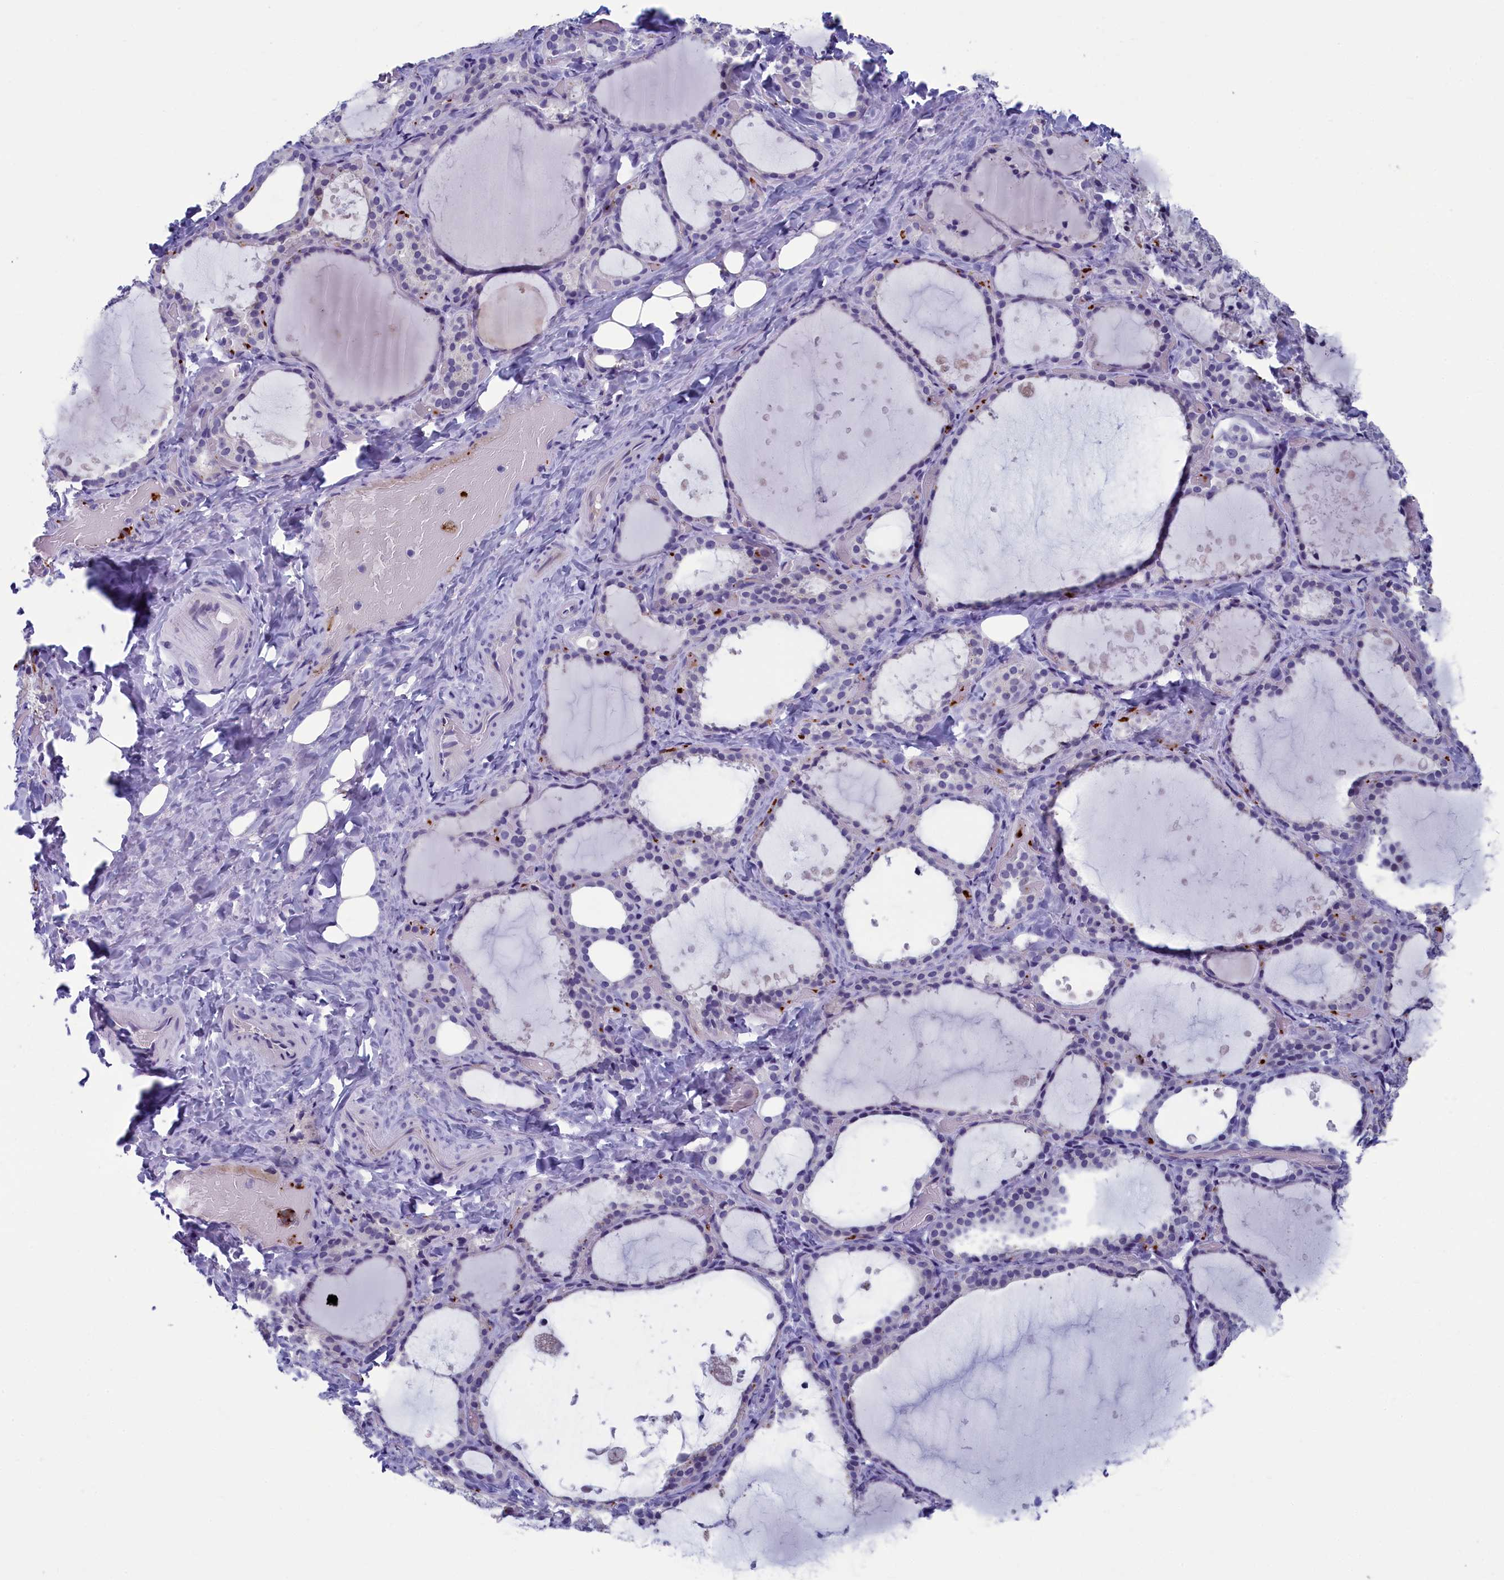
{"staining": {"intensity": "negative", "quantity": "none", "location": "none"}, "tissue": "thyroid gland", "cell_type": "Glandular cells", "image_type": "normal", "snomed": [{"axis": "morphology", "description": "Normal tissue, NOS"}, {"axis": "topography", "description": "Thyroid gland"}], "caption": "Human thyroid gland stained for a protein using immunohistochemistry exhibits no expression in glandular cells.", "gene": "AIFM2", "patient": {"sex": "female", "age": 44}}